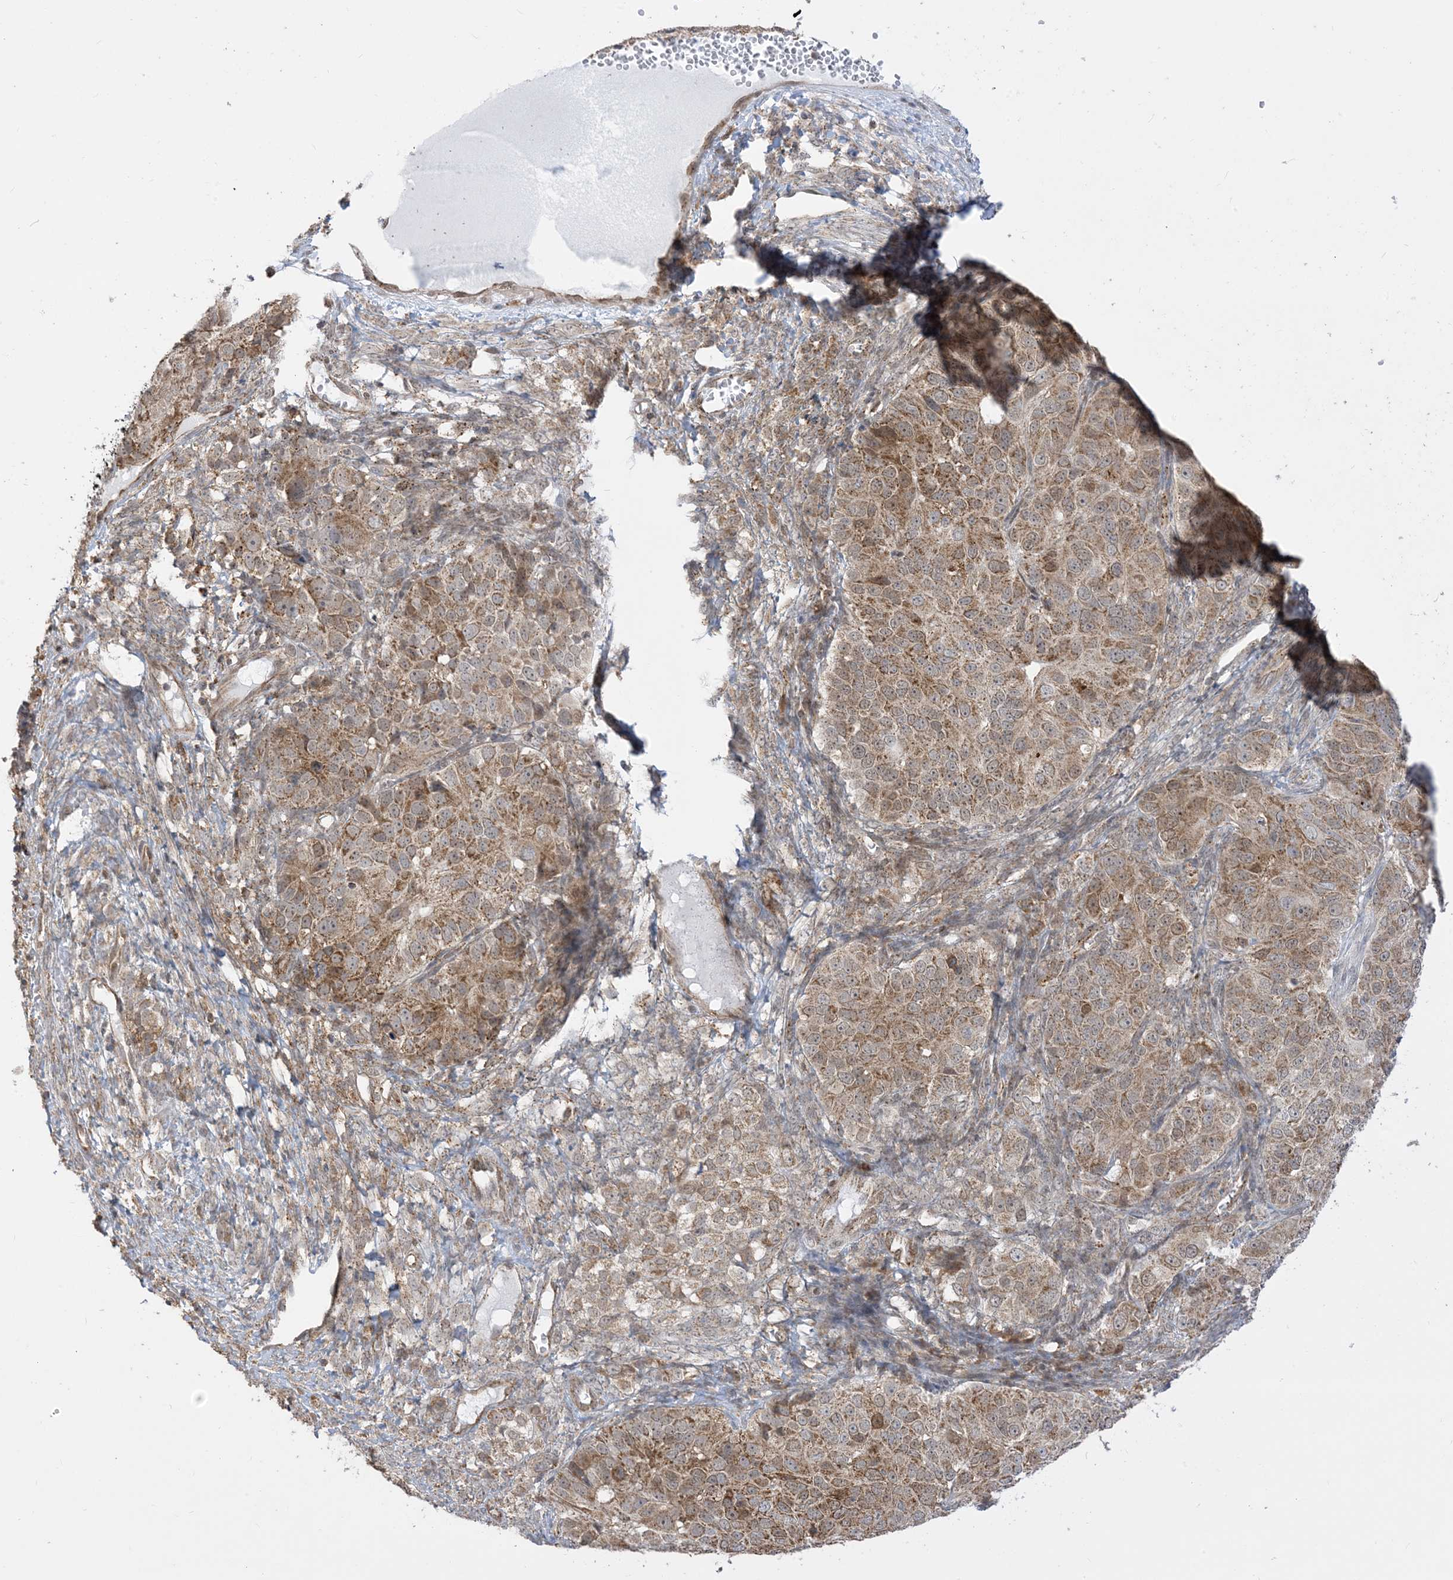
{"staining": {"intensity": "moderate", "quantity": ">75%", "location": "cytoplasmic/membranous"}, "tissue": "ovarian cancer", "cell_type": "Tumor cells", "image_type": "cancer", "snomed": [{"axis": "morphology", "description": "Carcinoma, endometroid"}, {"axis": "topography", "description": "Ovary"}], "caption": "This micrograph exhibits immunohistochemistry (IHC) staining of human ovarian cancer, with medium moderate cytoplasmic/membranous expression in about >75% of tumor cells.", "gene": "KANSL3", "patient": {"sex": "female", "age": 51}}